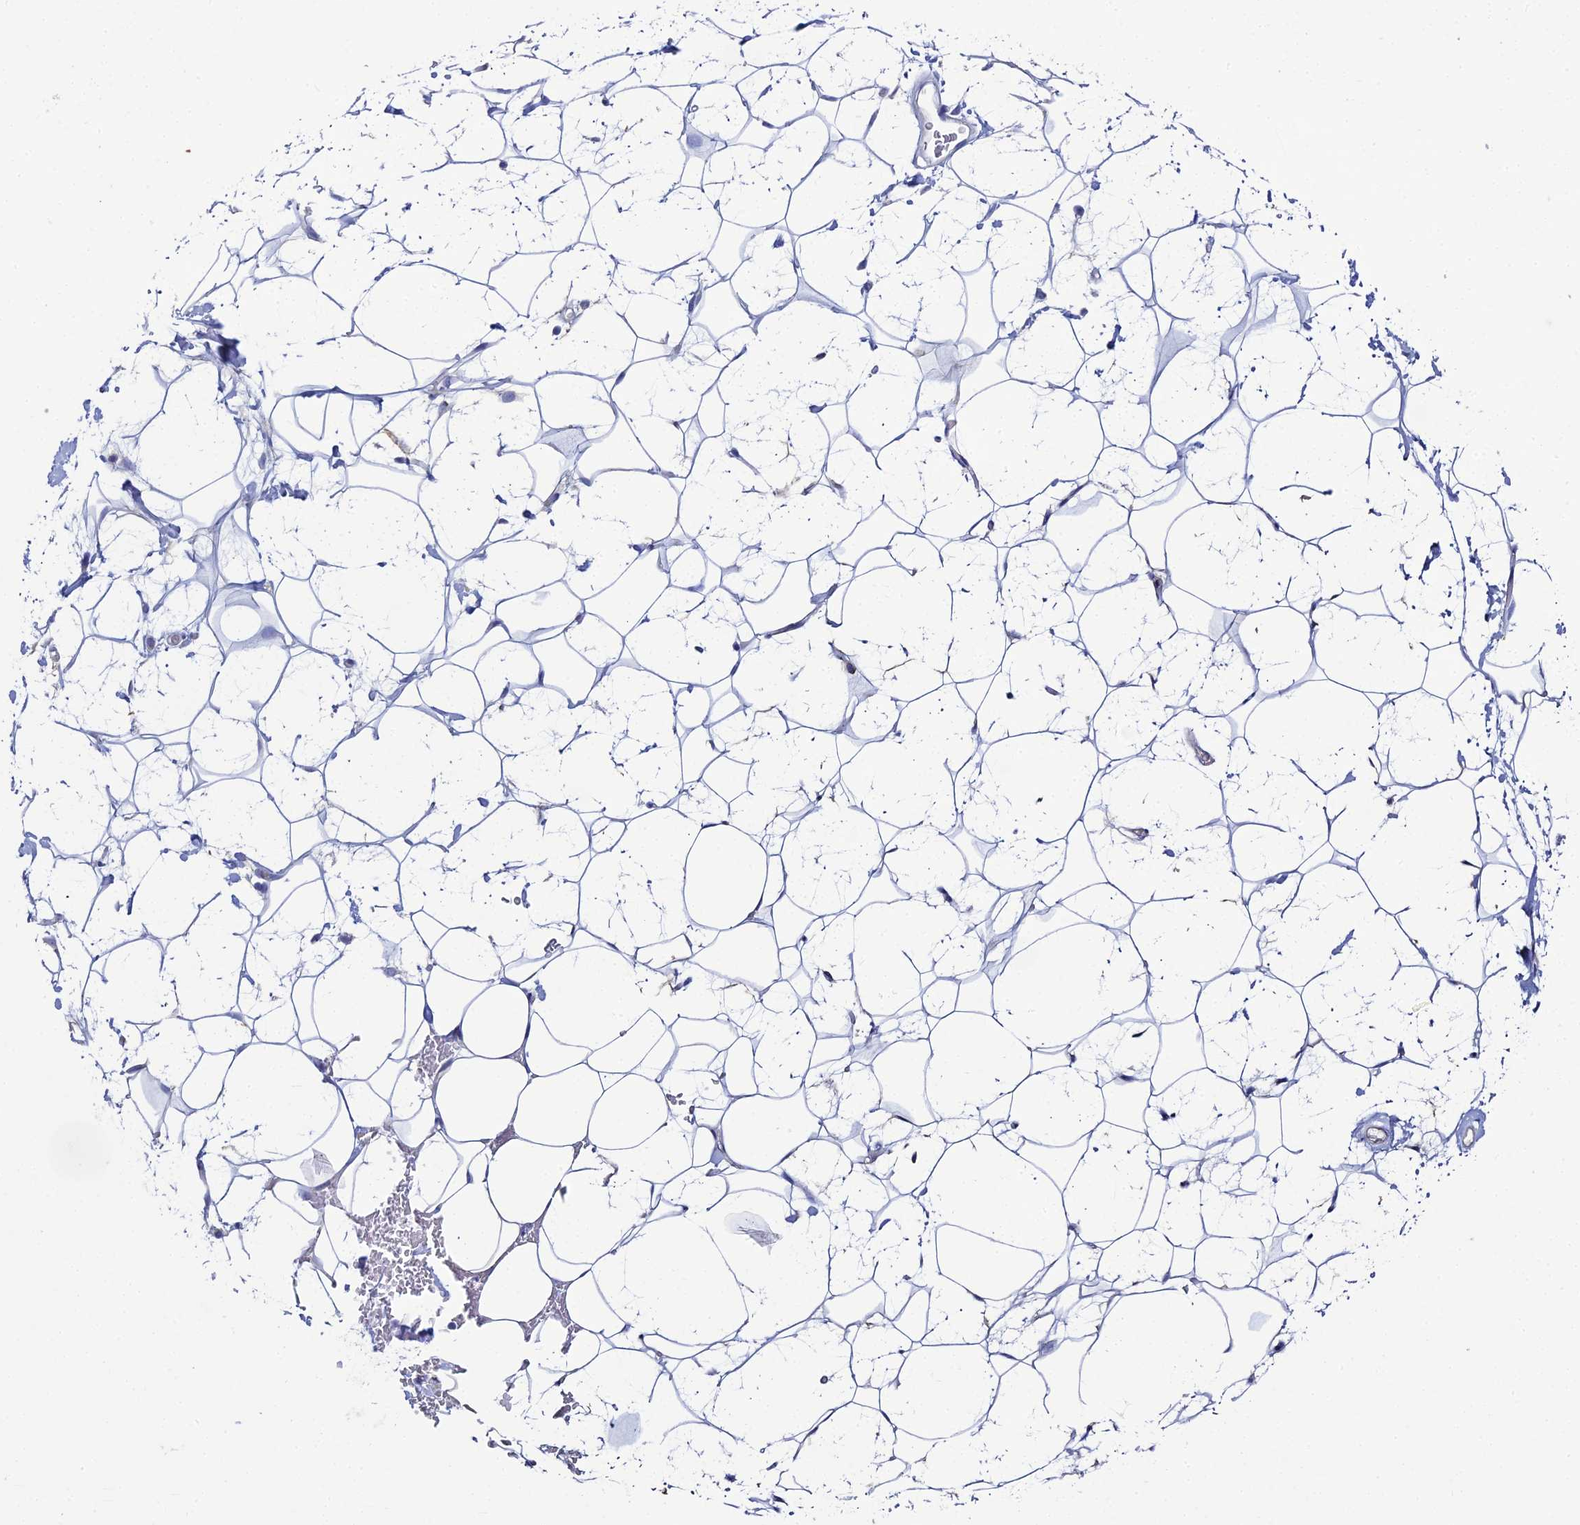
{"staining": {"intensity": "negative", "quantity": "none", "location": "none"}, "tissue": "adipose tissue", "cell_type": "Adipocytes", "image_type": "normal", "snomed": [{"axis": "morphology", "description": "Normal tissue, NOS"}, {"axis": "topography", "description": "Breast"}], "caption": "The photomicrograph demonstrates no staining of adipocytes in unremarkable adipose tissue.", "gene": "ACE", "patient": {"sex": "female", "age": 26}}